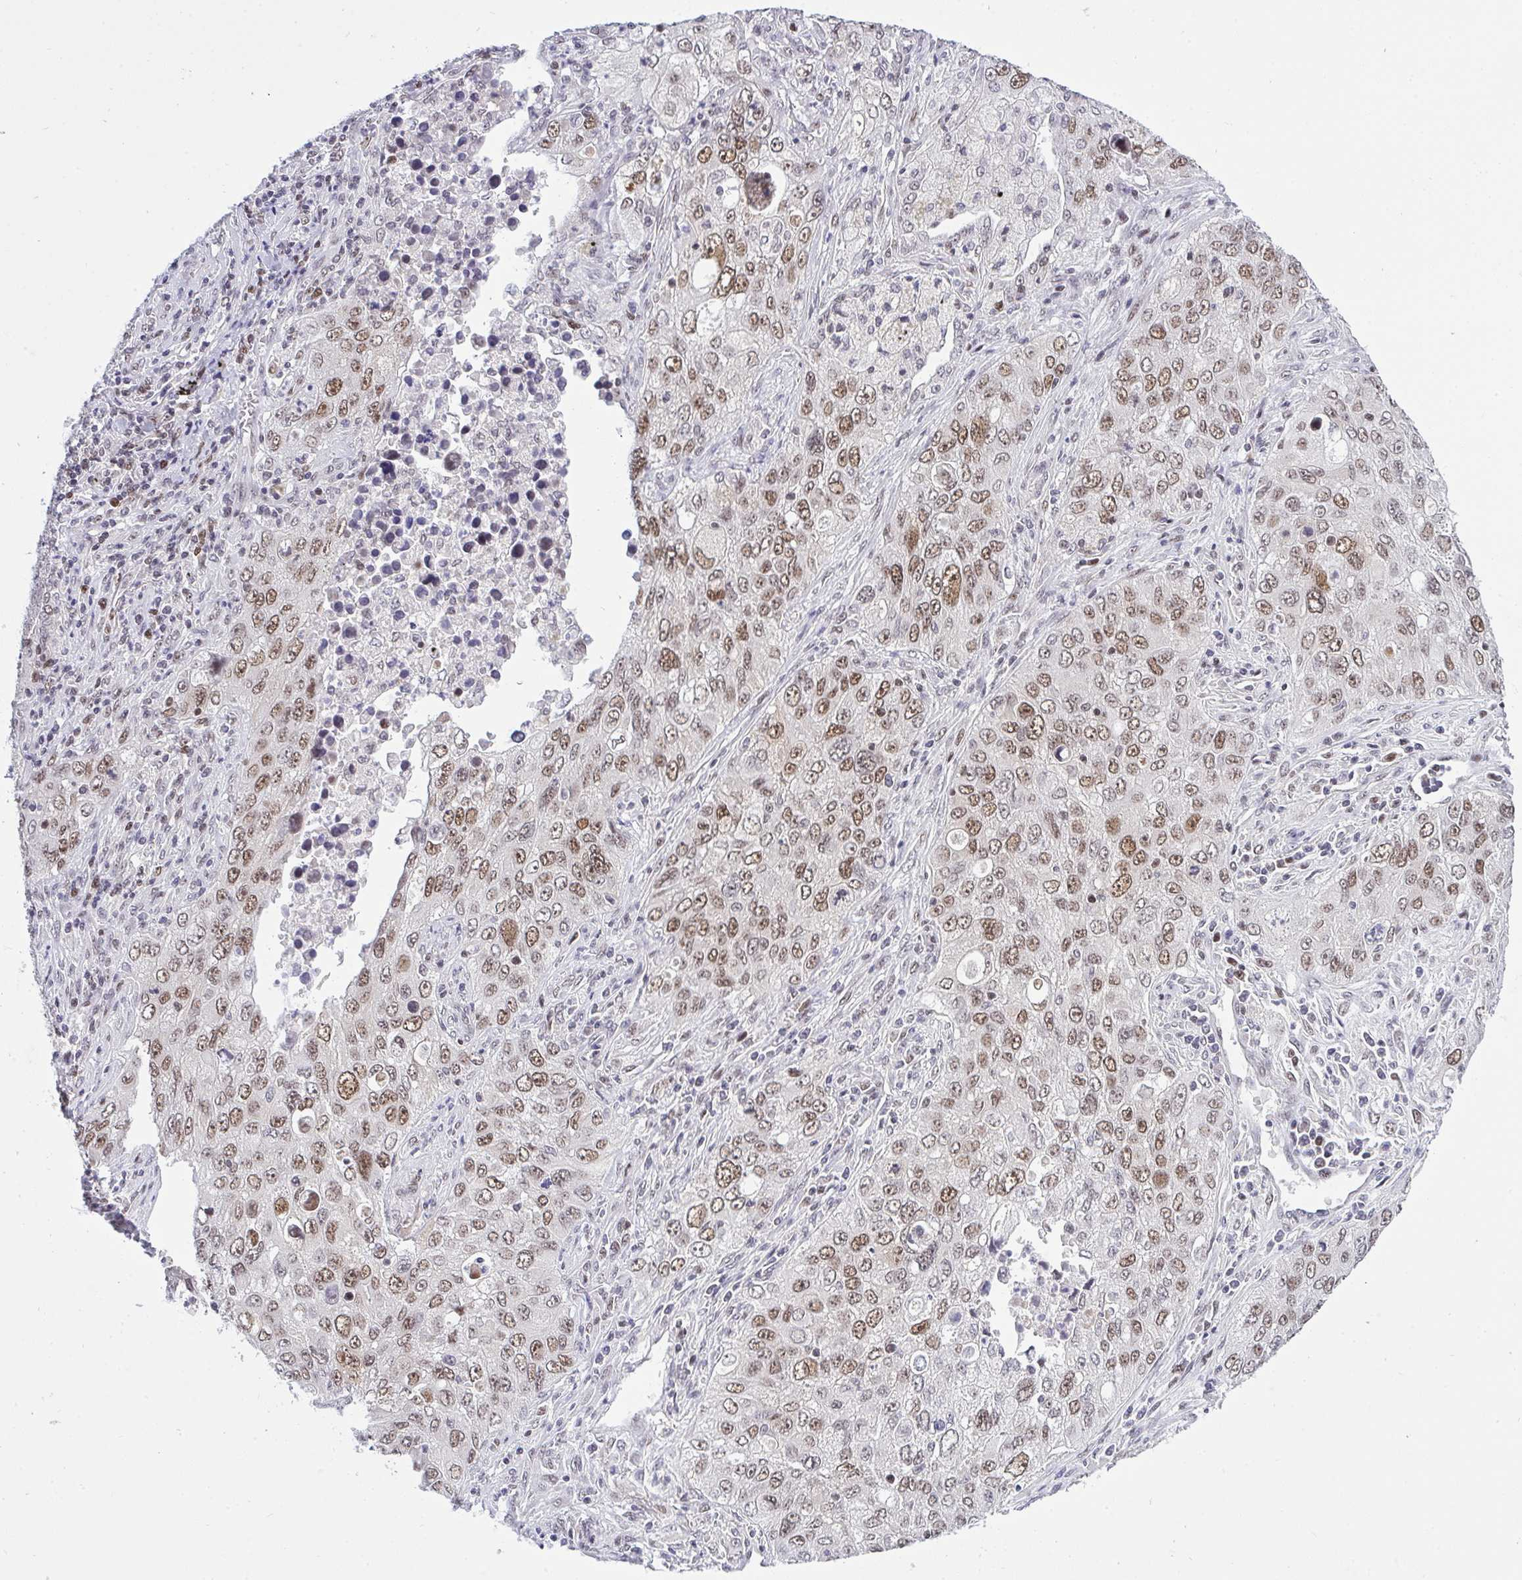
{"staining": {"intensity": "moderate", "quantity": ">75%", "location": "nuclear"}, "tissue": "lung cancer", "cell_type": "Tumor cells", "image_type": "cancer", "snomed": [{"axis": "morphology", "description": "Adenocarcinoma, NOS"}, {"axis": "morphology", "description": "Adenocarcinoma, metastatic, NOS"}, {"axis": "topography", "description": "Lymph node"}, {"axis": "topography", "description": "Lung"}], "caption": "Immunohistochemical staining of adenocarcinoma (lung) reveals moderate nuclear protein staining in about >75% of tumor cells.", "gene": "RFC4", "patient": {"sex": "female", "age": 42}}